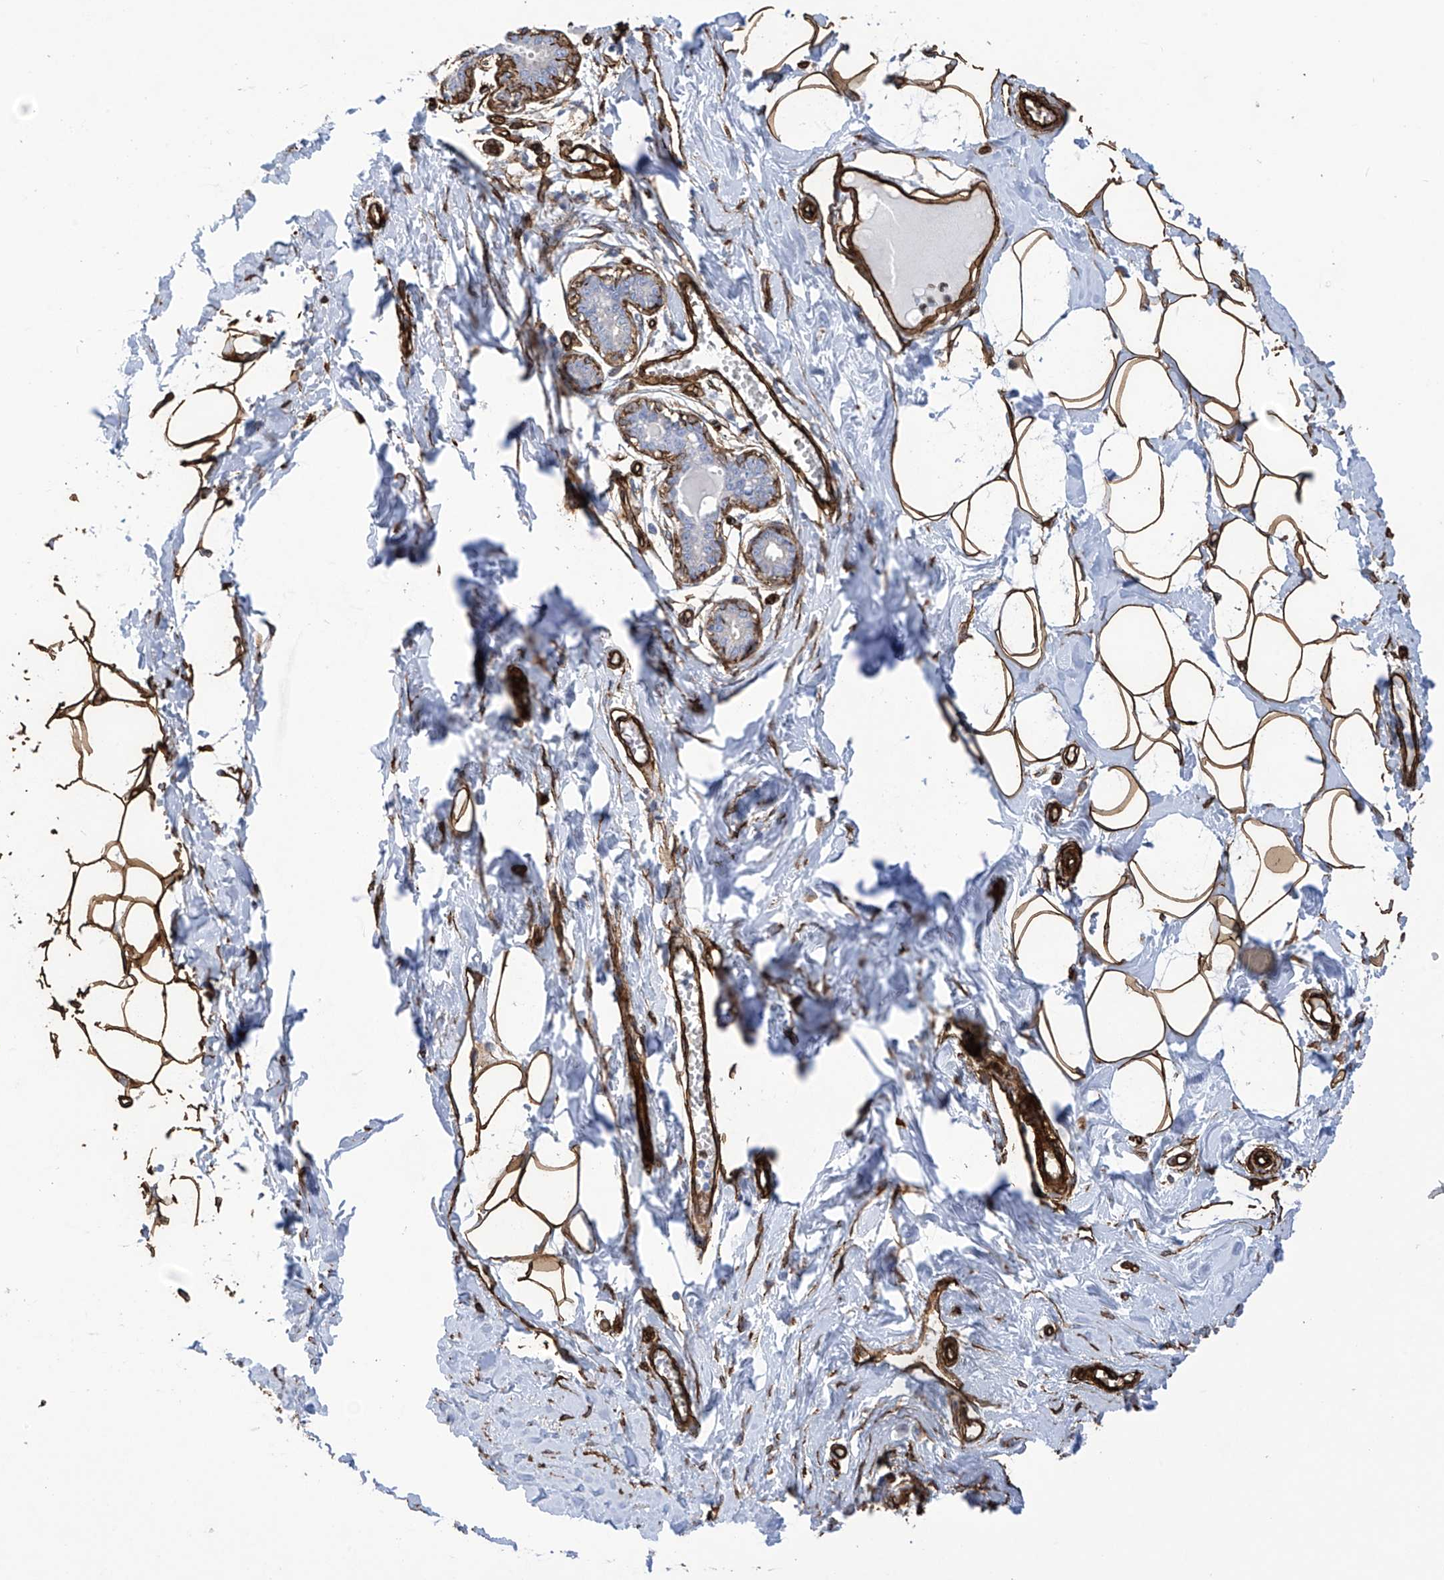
{"staining": {"intensity": "strong", "quantity": ">75%", "location": "cytoplasmic/membranous"}, "tissue": "breast", "cell_type": "Adipocytes", "image_type": "normal", "snomed": [{"axis": "morphology", "description": "Normal tissue, NOS"}, {"axis": "topography", "description": "Breast"}], "caption": "This is a photomicrograph of IHC staining of unremarkable breast, which shows strong staining in the cytoplasmic/membranous of adipocytes.", "gene": "UBTD1", "patient": {"sex": "female", "age": 27}}